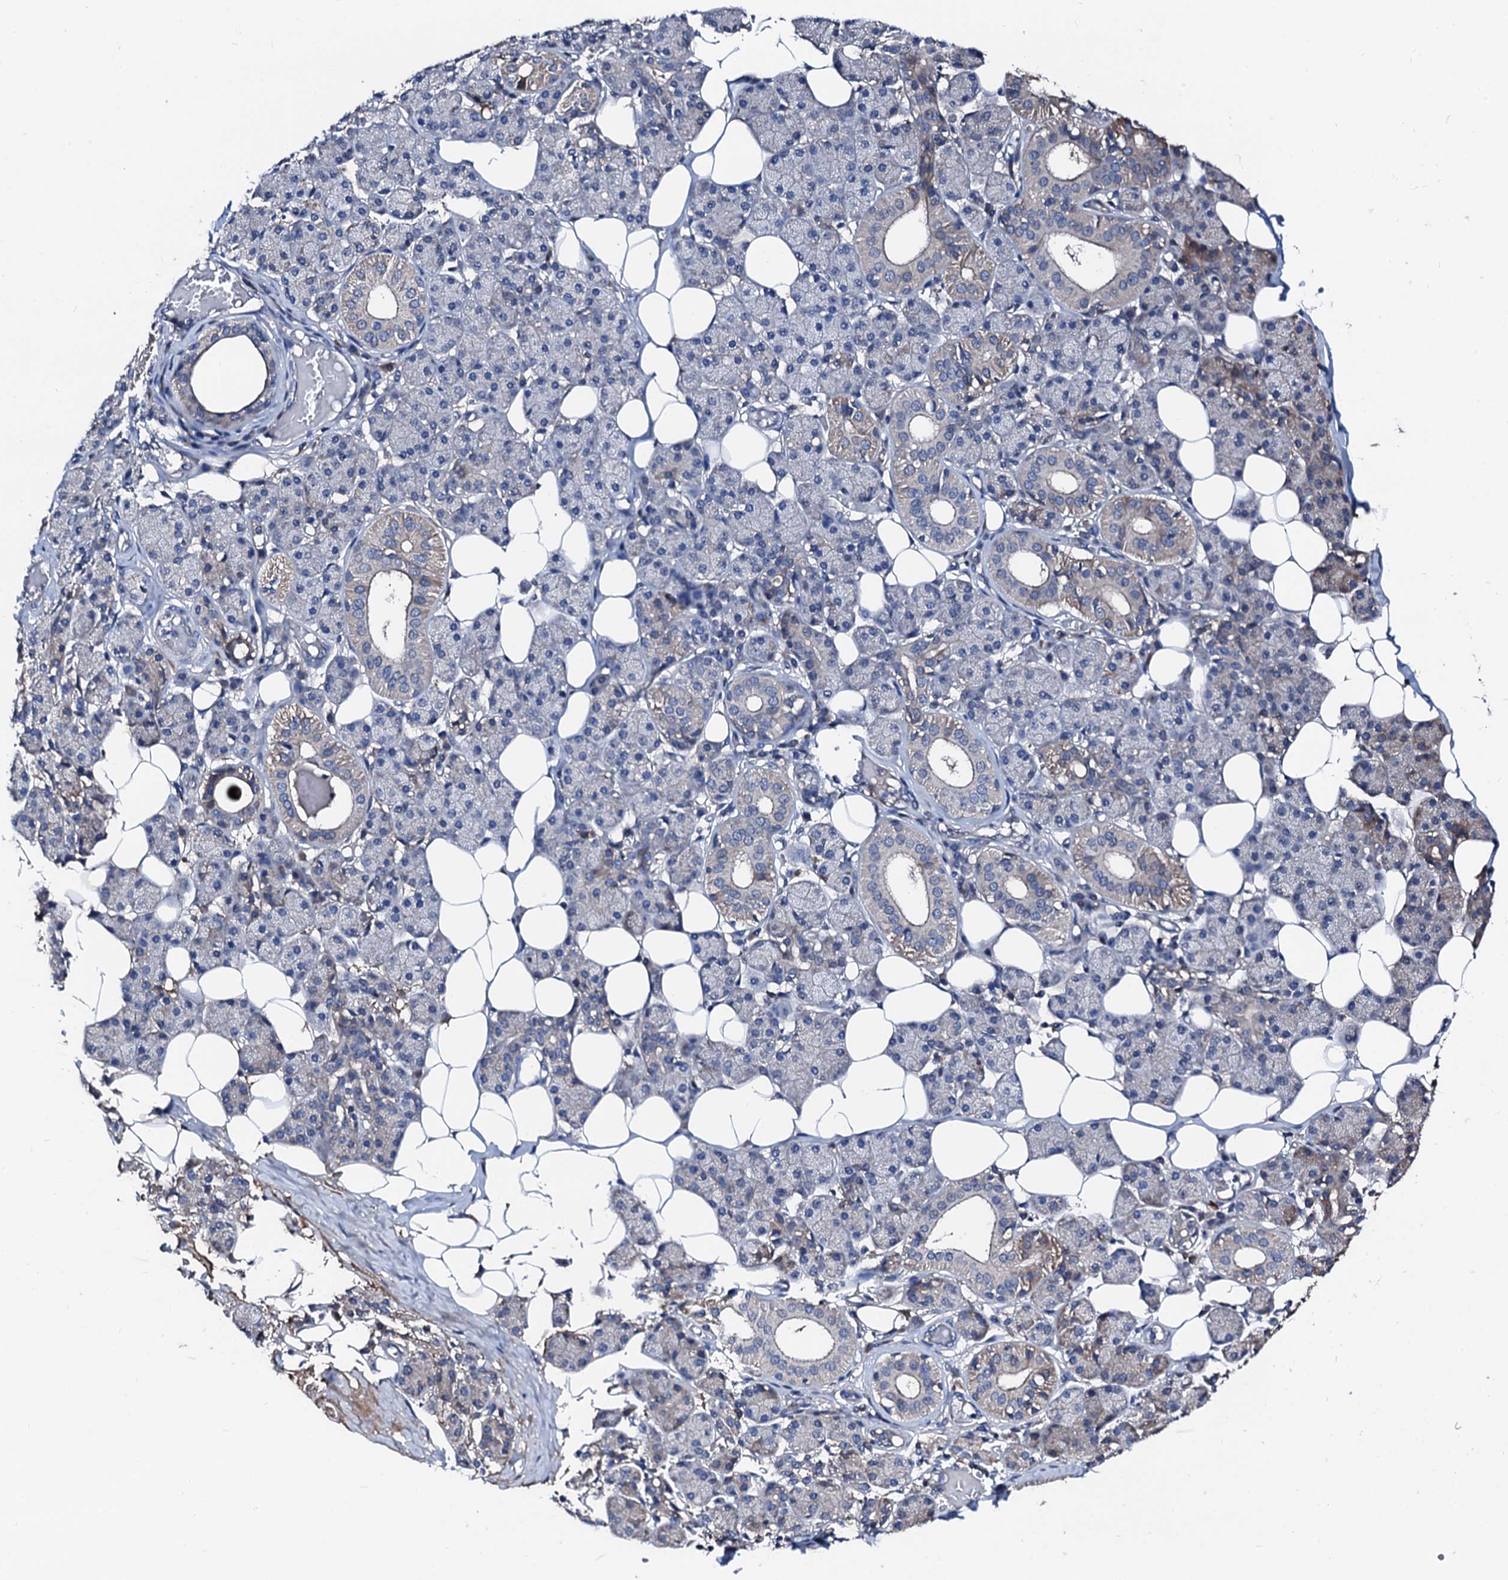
{"staining": {"intensity": "weak", "quantity": "<25%", "location": "cytoplasmic/membranous"}, "tissue": "salivary gland", "cell_type": "Glandular cells", "image_type": "normal", "snomed": [{"axis": "morphology", "description": "Normal tissue, NOS"}, {"axis": "topography", "description": "Salivary gland"}], "caption": "Human salivary gland stained for a protein using IHC shows no positivity in glandular cells.", "gene": "TRAFD1", "patient": {"sex": "female", "age": 33}}